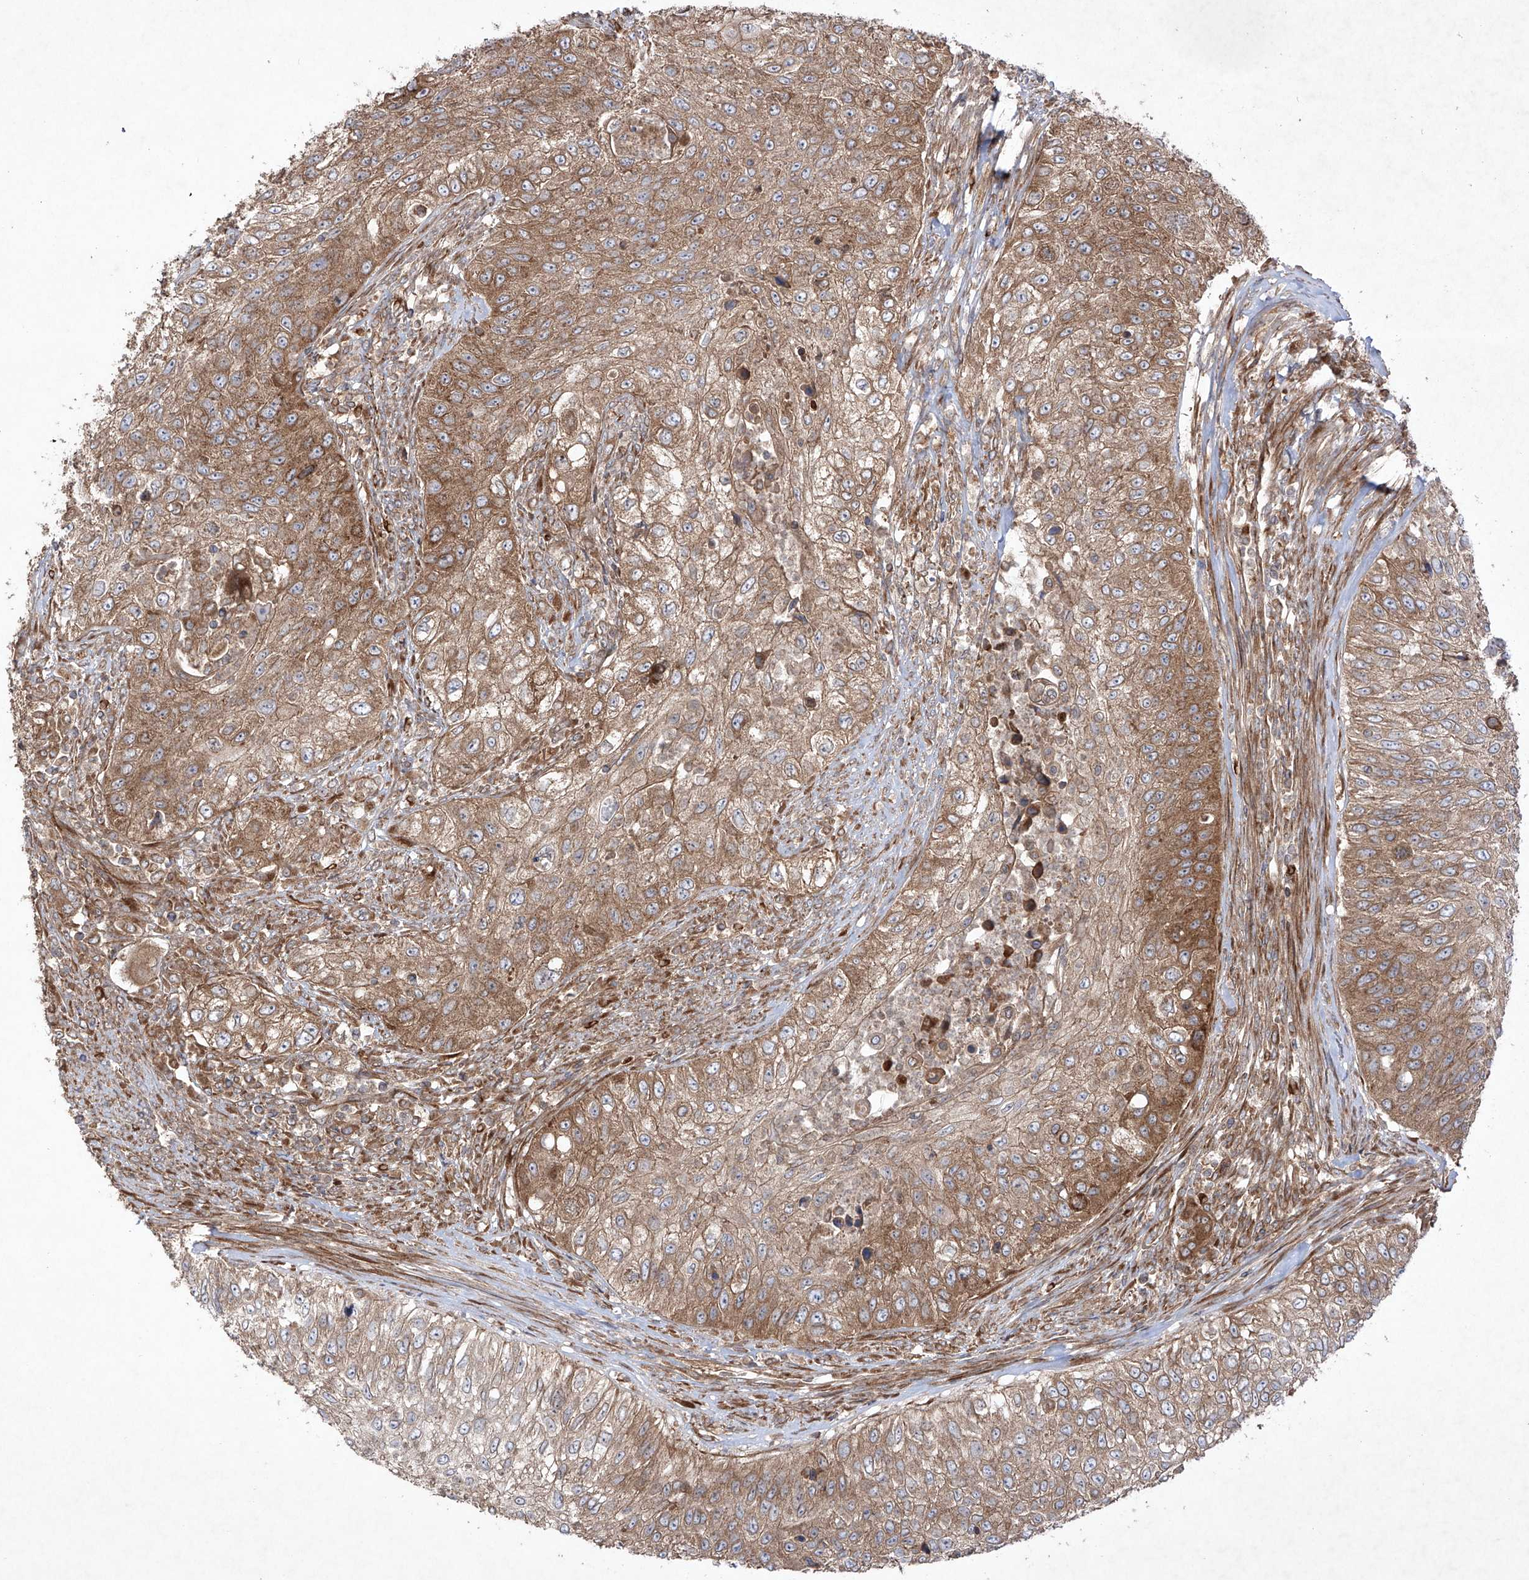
{"staining": {"intensity": "moderate", "quantity": ">75%", "location": "cytoplasmic/membranous"}, "tissue": "urothelial cancer", "cell_type": "Tumor cells", "image_type": "cancer", "snomed": [{"axis": "morphology", "description": "Urothelial carcinoma, High grade"}, {"axis": "topography", "description": "Urinary bladder"}], "caption": "Approximately >75% of tumor cells in human urothelial cancer exhibit moderate cytoplasmic/membranous protein expression as visualized by brown immunohistochemical staining.", "gene": "YKT6", "patient": {"sex": "female", "age": 60}}